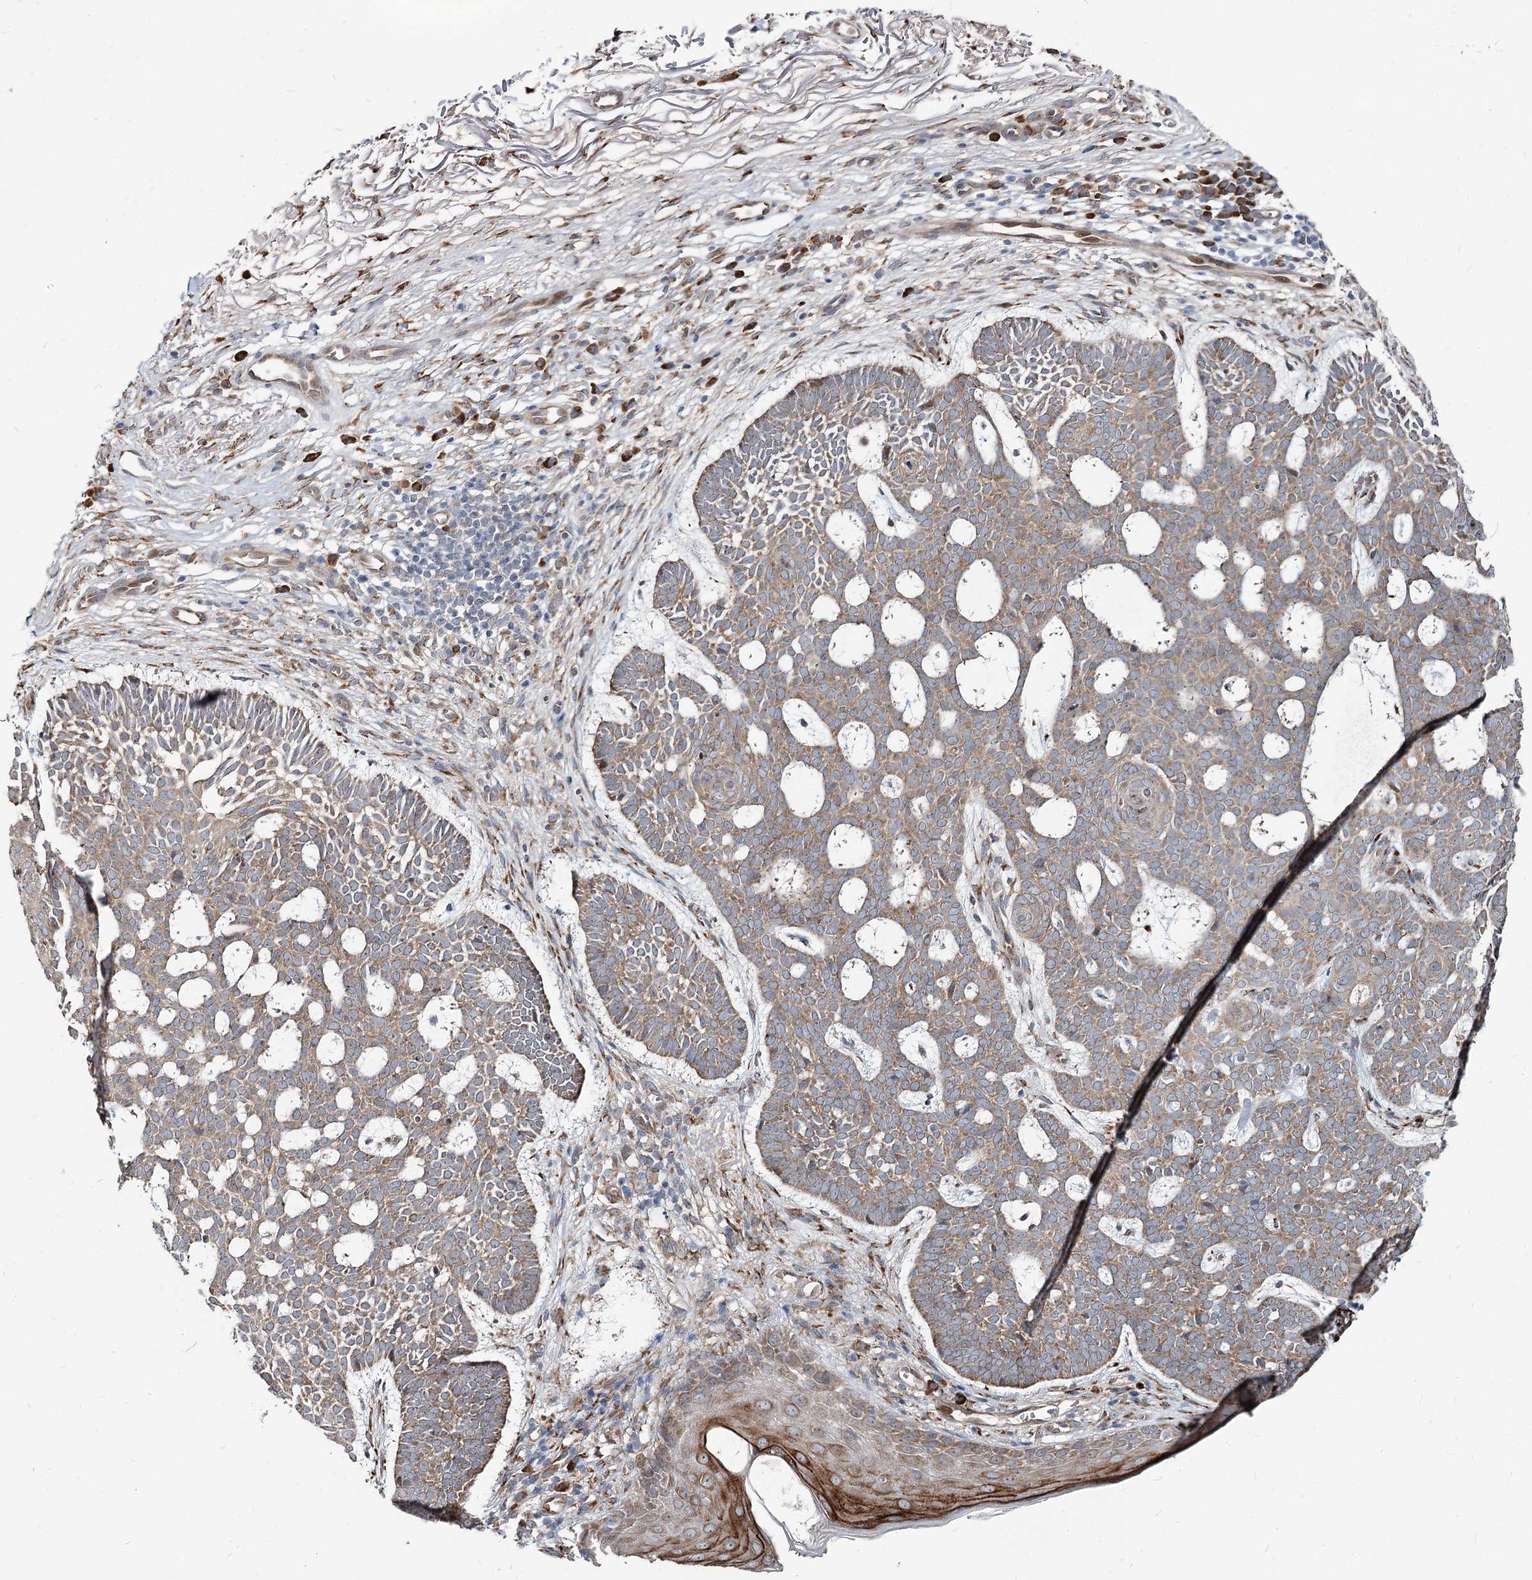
{"staining": {"intensity": "weak", "quantity": ">75%", "location": "cytoplasmic/membranous"}, "tissue": "skin cancer", "cell_type": "Tumor cells", "image_type": "cancer", "snomed": [{"axis": "morphology", "description": "Basal cell carcinoma"}, {"axis": "topography", "description": "Skin"}], "caption": "Skin basal cell carcinoma stained for a protein (brown) exhibits weak cytoplasmic/membranous positive positivity in about >75% of tumor cells.", "gene": "SPART", "patient": {"sex": "male", "age": 85}}